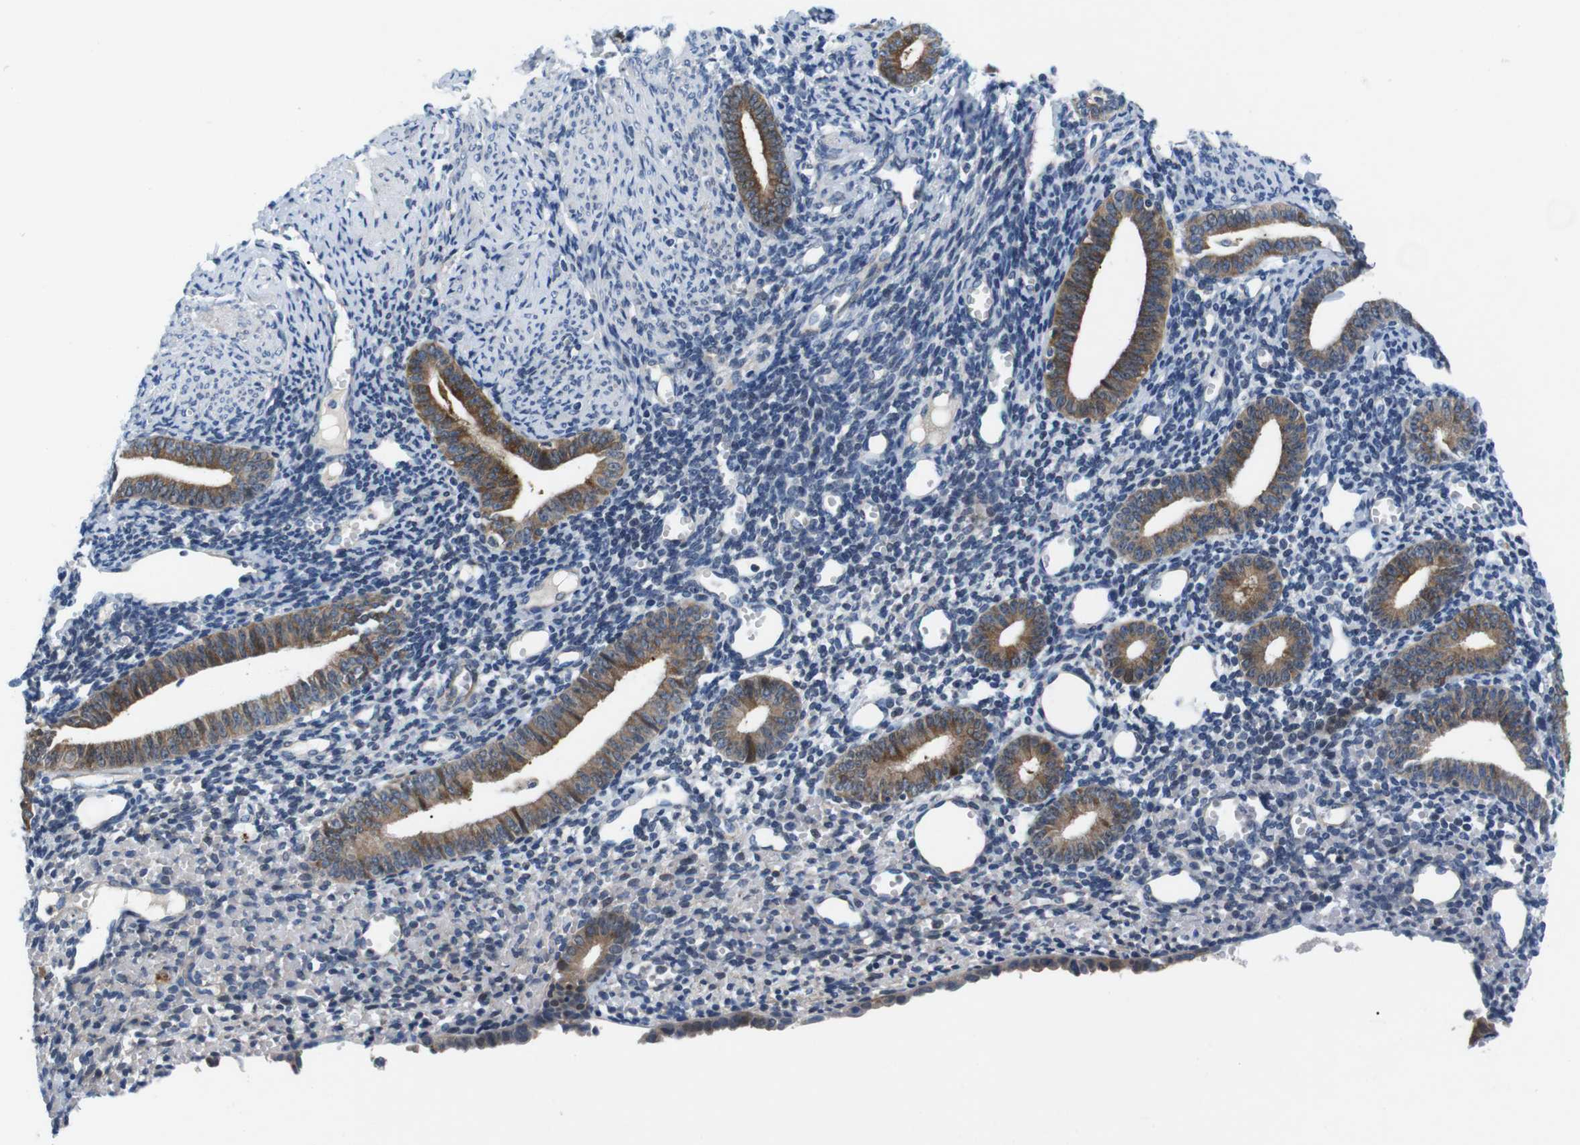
{"staining": {"intensity": "negative", "quantity": "none", "location": "none"}, "tissue": "endometrium", "cell_type": "Cells in endometrial stroma", "image_type": "normal", "snomed": [{"axis": "morphology", "description": "Normal tissue, NOS"}, {"axis": "topography", "description": "Endometrium"}], "caption": "DAB (3,3'-diaminobenzidine) immunohistochemical staining of unremarkable endometrium demonstrates no significant expression in cells in endometrial stroma.", "gene": "JAK1", "patient": {"sex": "female", "age": 50}}